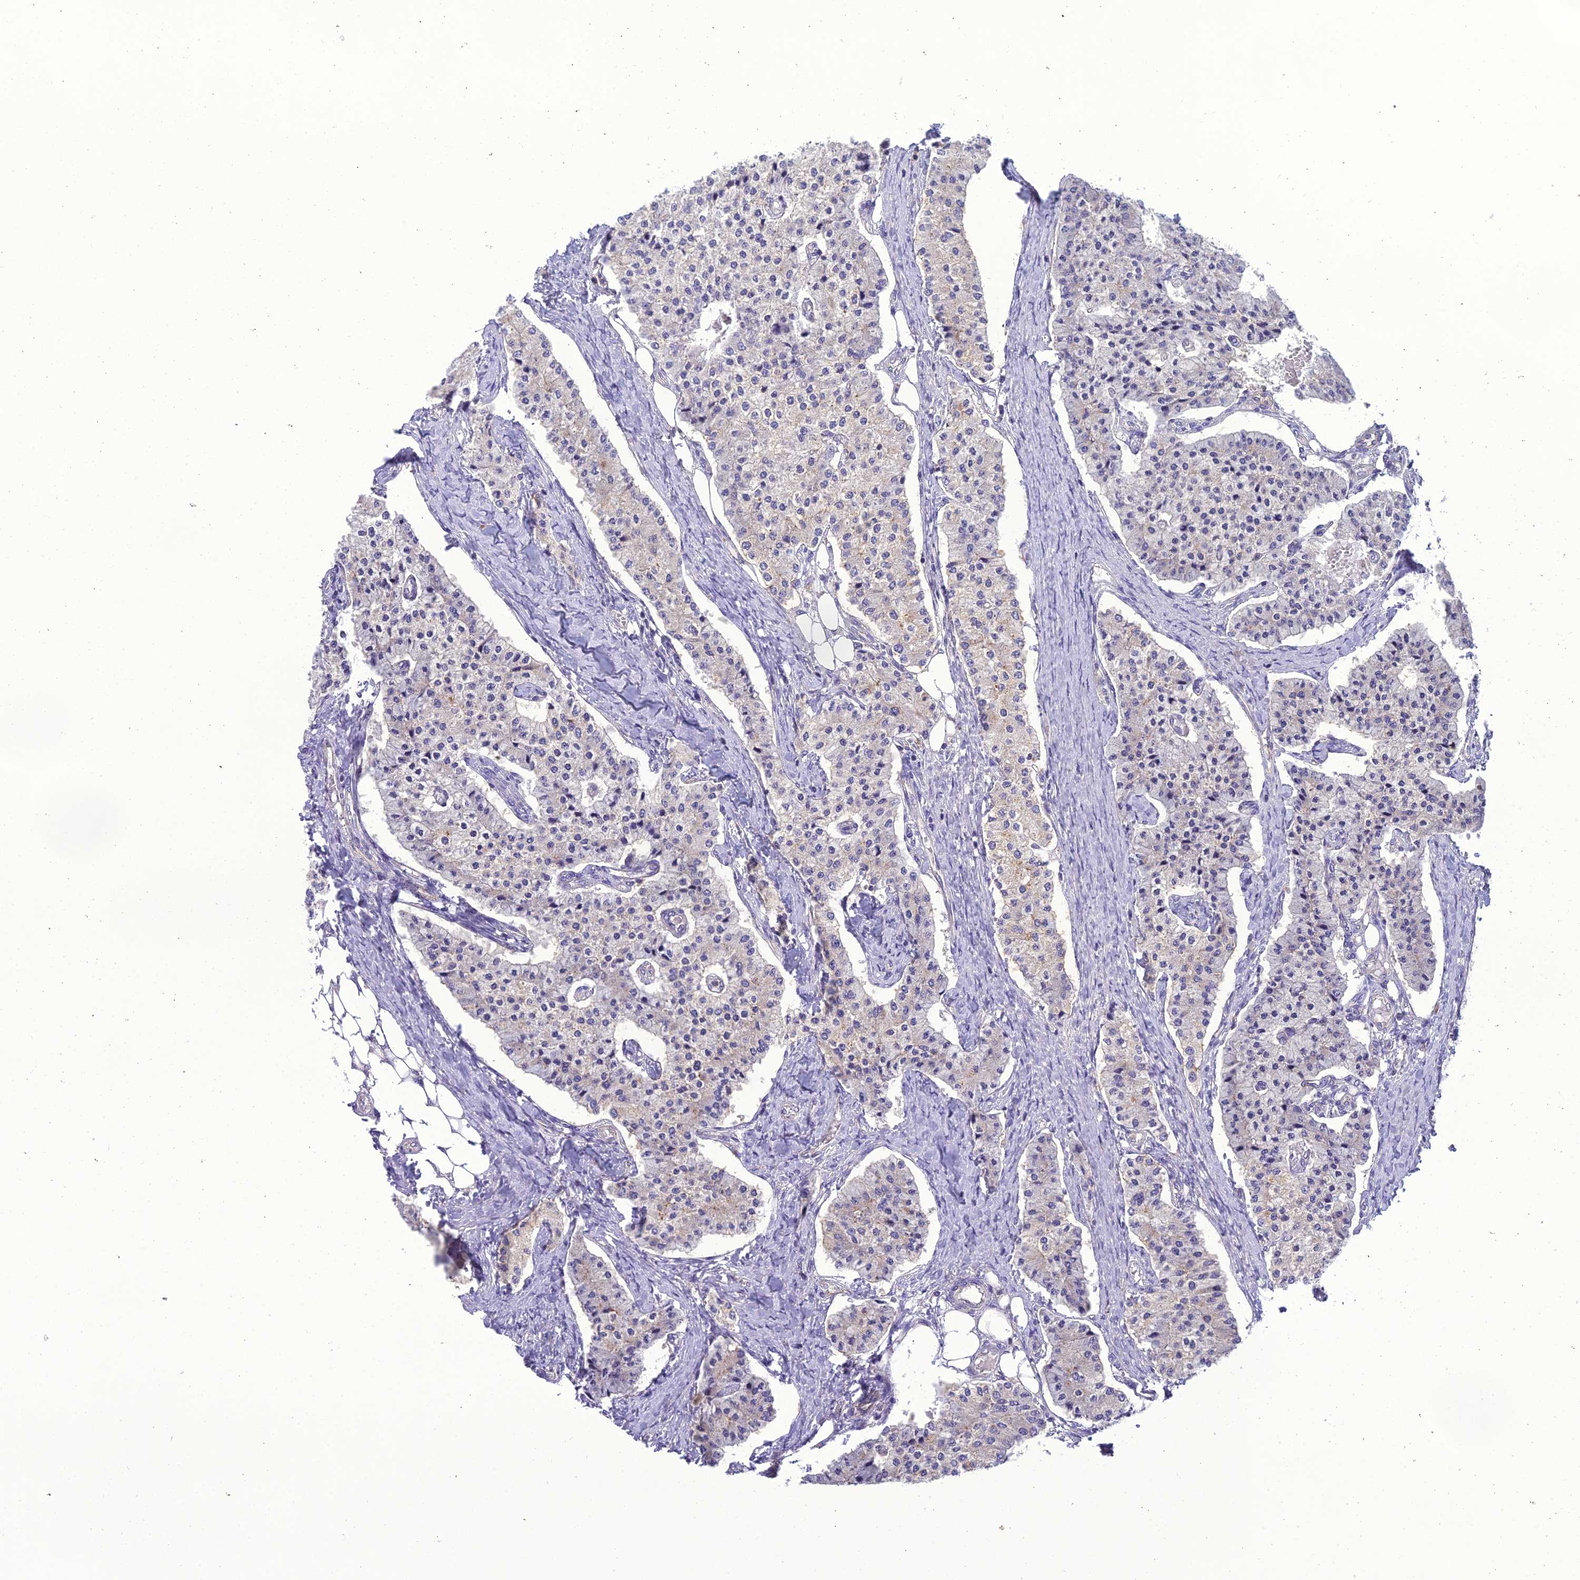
{"staining": {"intensity": "negative", "quantity": "none", "location": "none"}, "tissue": "carcinoid", "cell_type": "Tumor cells", "image_type": "cancer", "snomed": [{"axis": "morphology", "description": "Carcinoid, malignant, NOS"}, {"axis": "topography", "description": "Colon"}], "caption": "This is an IHC photomicrograph of malignant carcinoid. There is no expression in tumor cells.", "gene": "GOLPH3", "patient": {"sex": "female", "age": 52}}